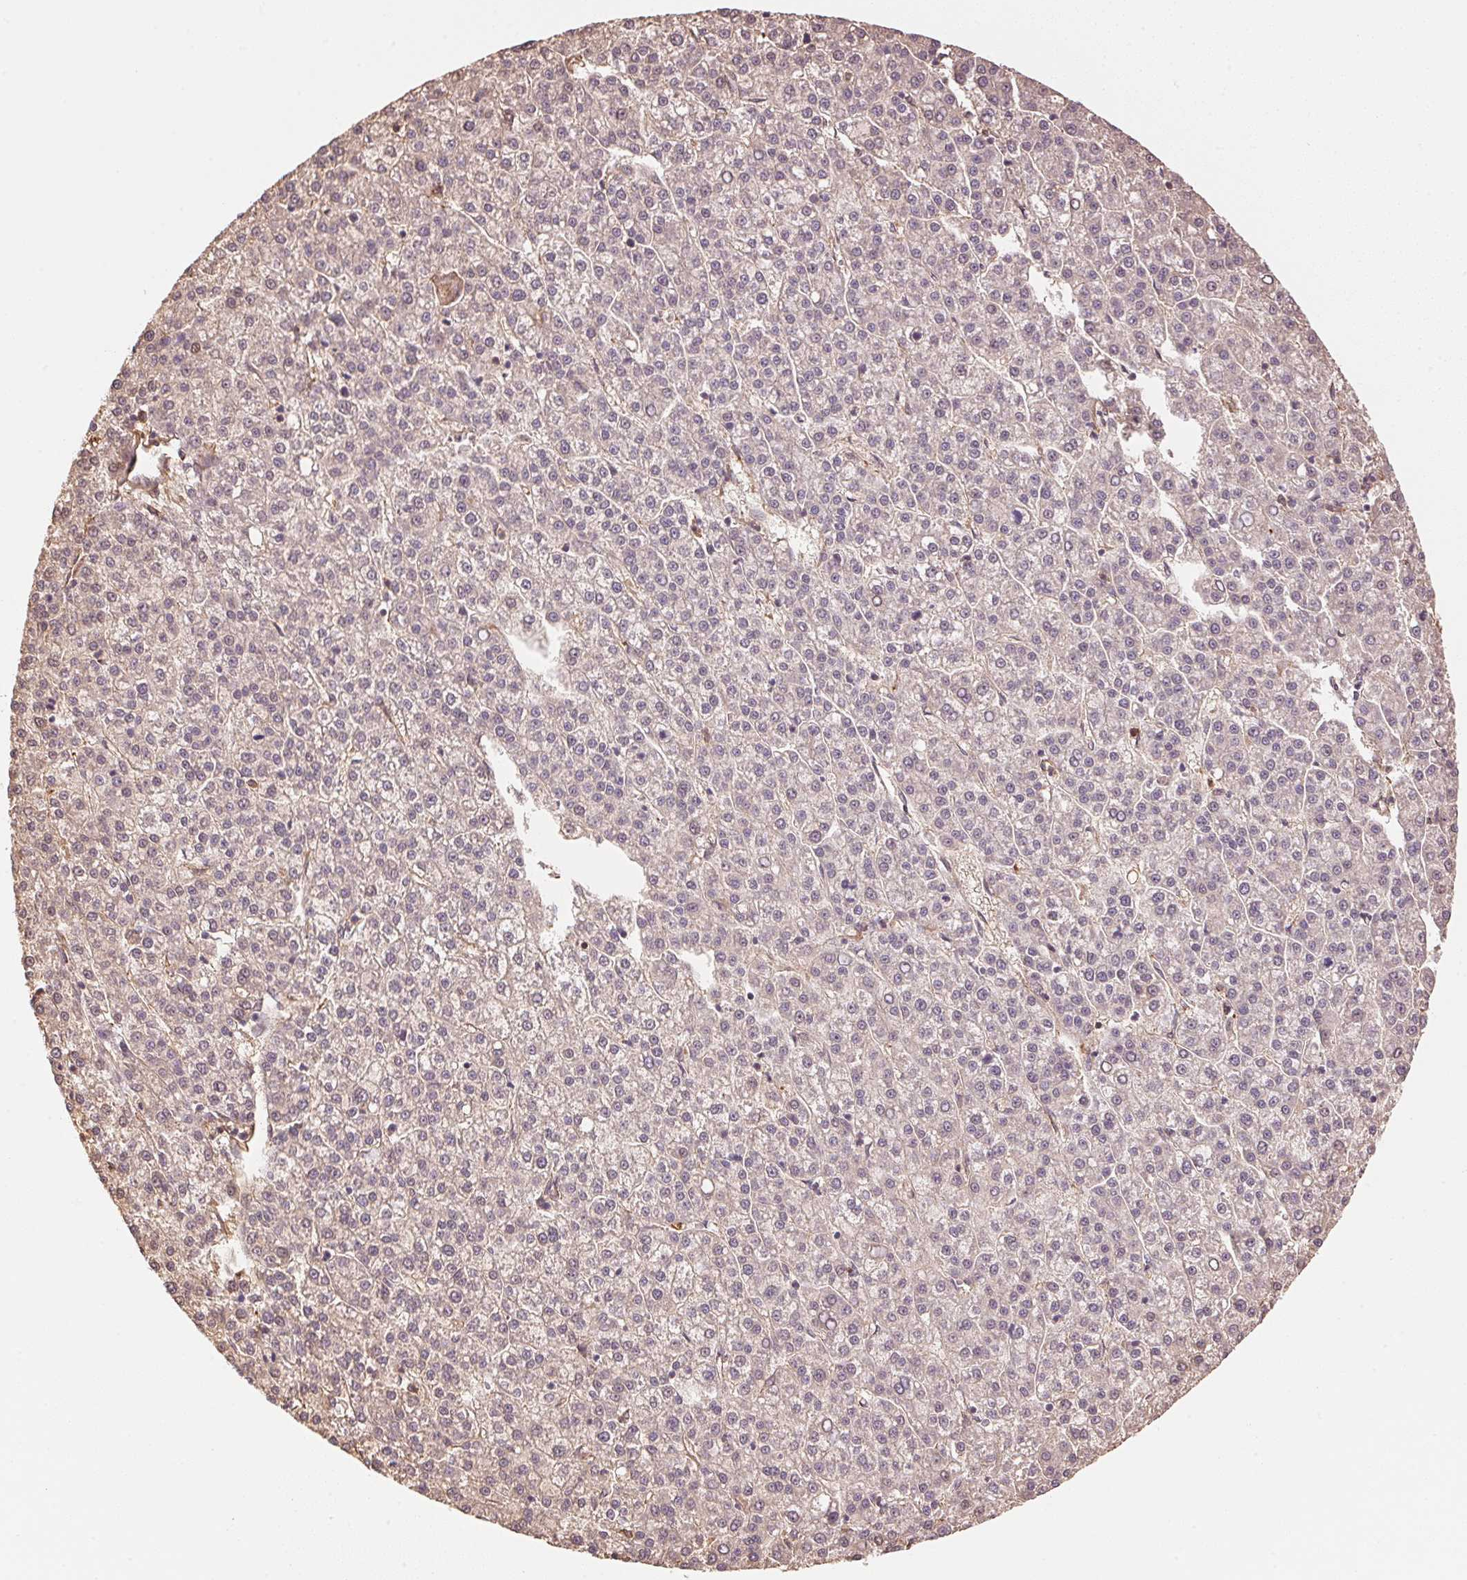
{"staining": {"intensity": "negative", "quantity": "none", "location": "none"}, "tissue": "liver cancer", "cell_type": "Tumor cells", "image_type": "cancer", "snomed": [{"axis": "morphology", "description": "Carcinoma, Hepatocellular, NOS"}, {"axis": "topography", "description": "Liver"}], "caption": "Image shows no significant protein positivity in tumor cells of hepatocellular carcinoma (liver). (Brightfield microscopy of DAB (3,3'-diaminobenzidine) immunohistochemistry (IHC) at high magnification).", "gene": "QDPR", "patient": {"sex": "female", "age": 58}}